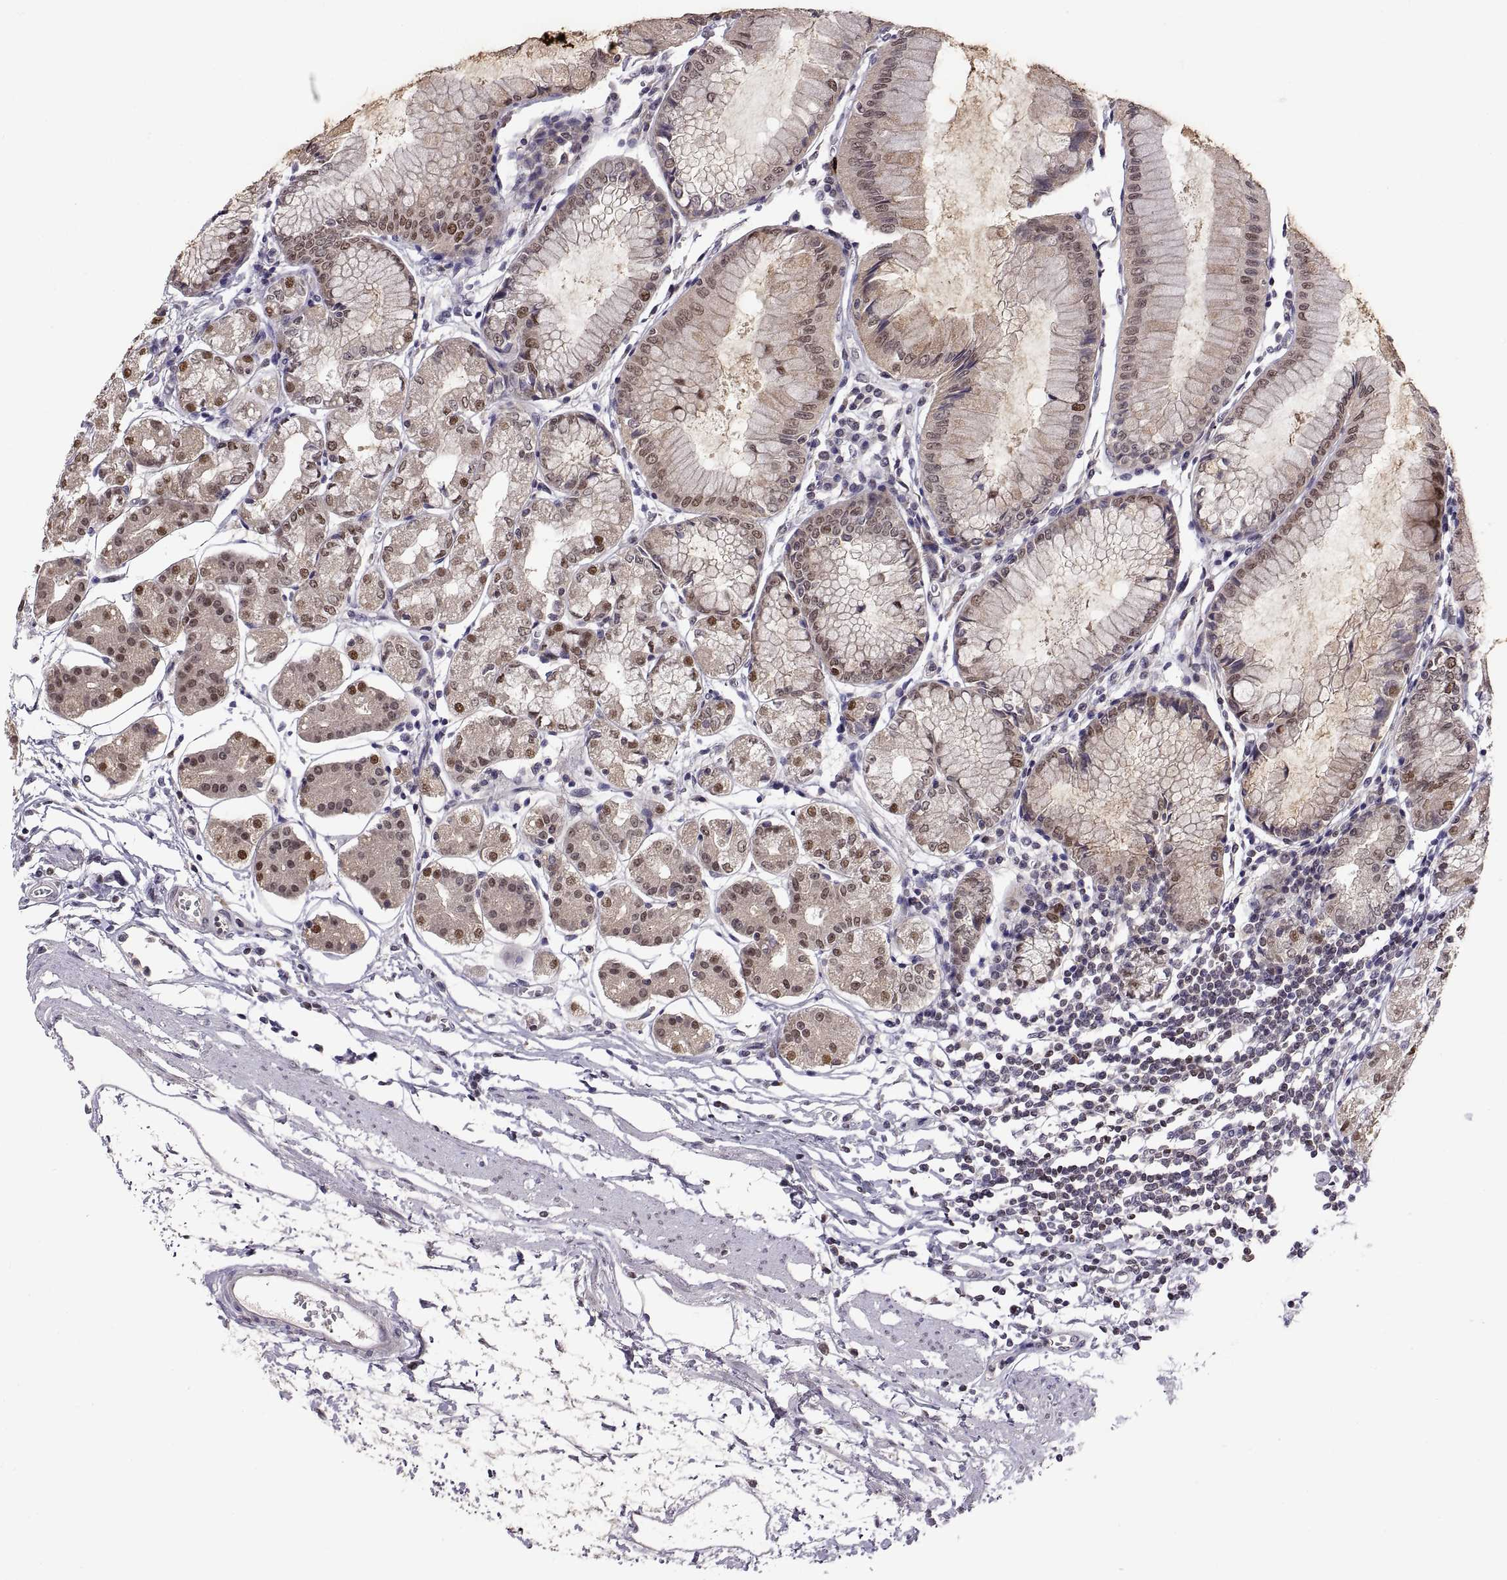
{"staining": {"intensity": "strong", "quantity": "<25%", "location": "nuclear"}, "tissue": "stomach", "cell_type": "Glandular cells", "image_type": "normal", "snomed": [{"axis": "morphology", "description": "Normal tissue, NOS"}, {"axis": "topography", "description": "Skeletal muscle"}, {"axis": "topography", "description": "Stomach"}], "caption": "A micrograph of stomach stained for a protein exhibits strong nuclear brown staining in glandular cells.", "gene": "CHFR", "patient": {"sex": "female", "age": 57}}